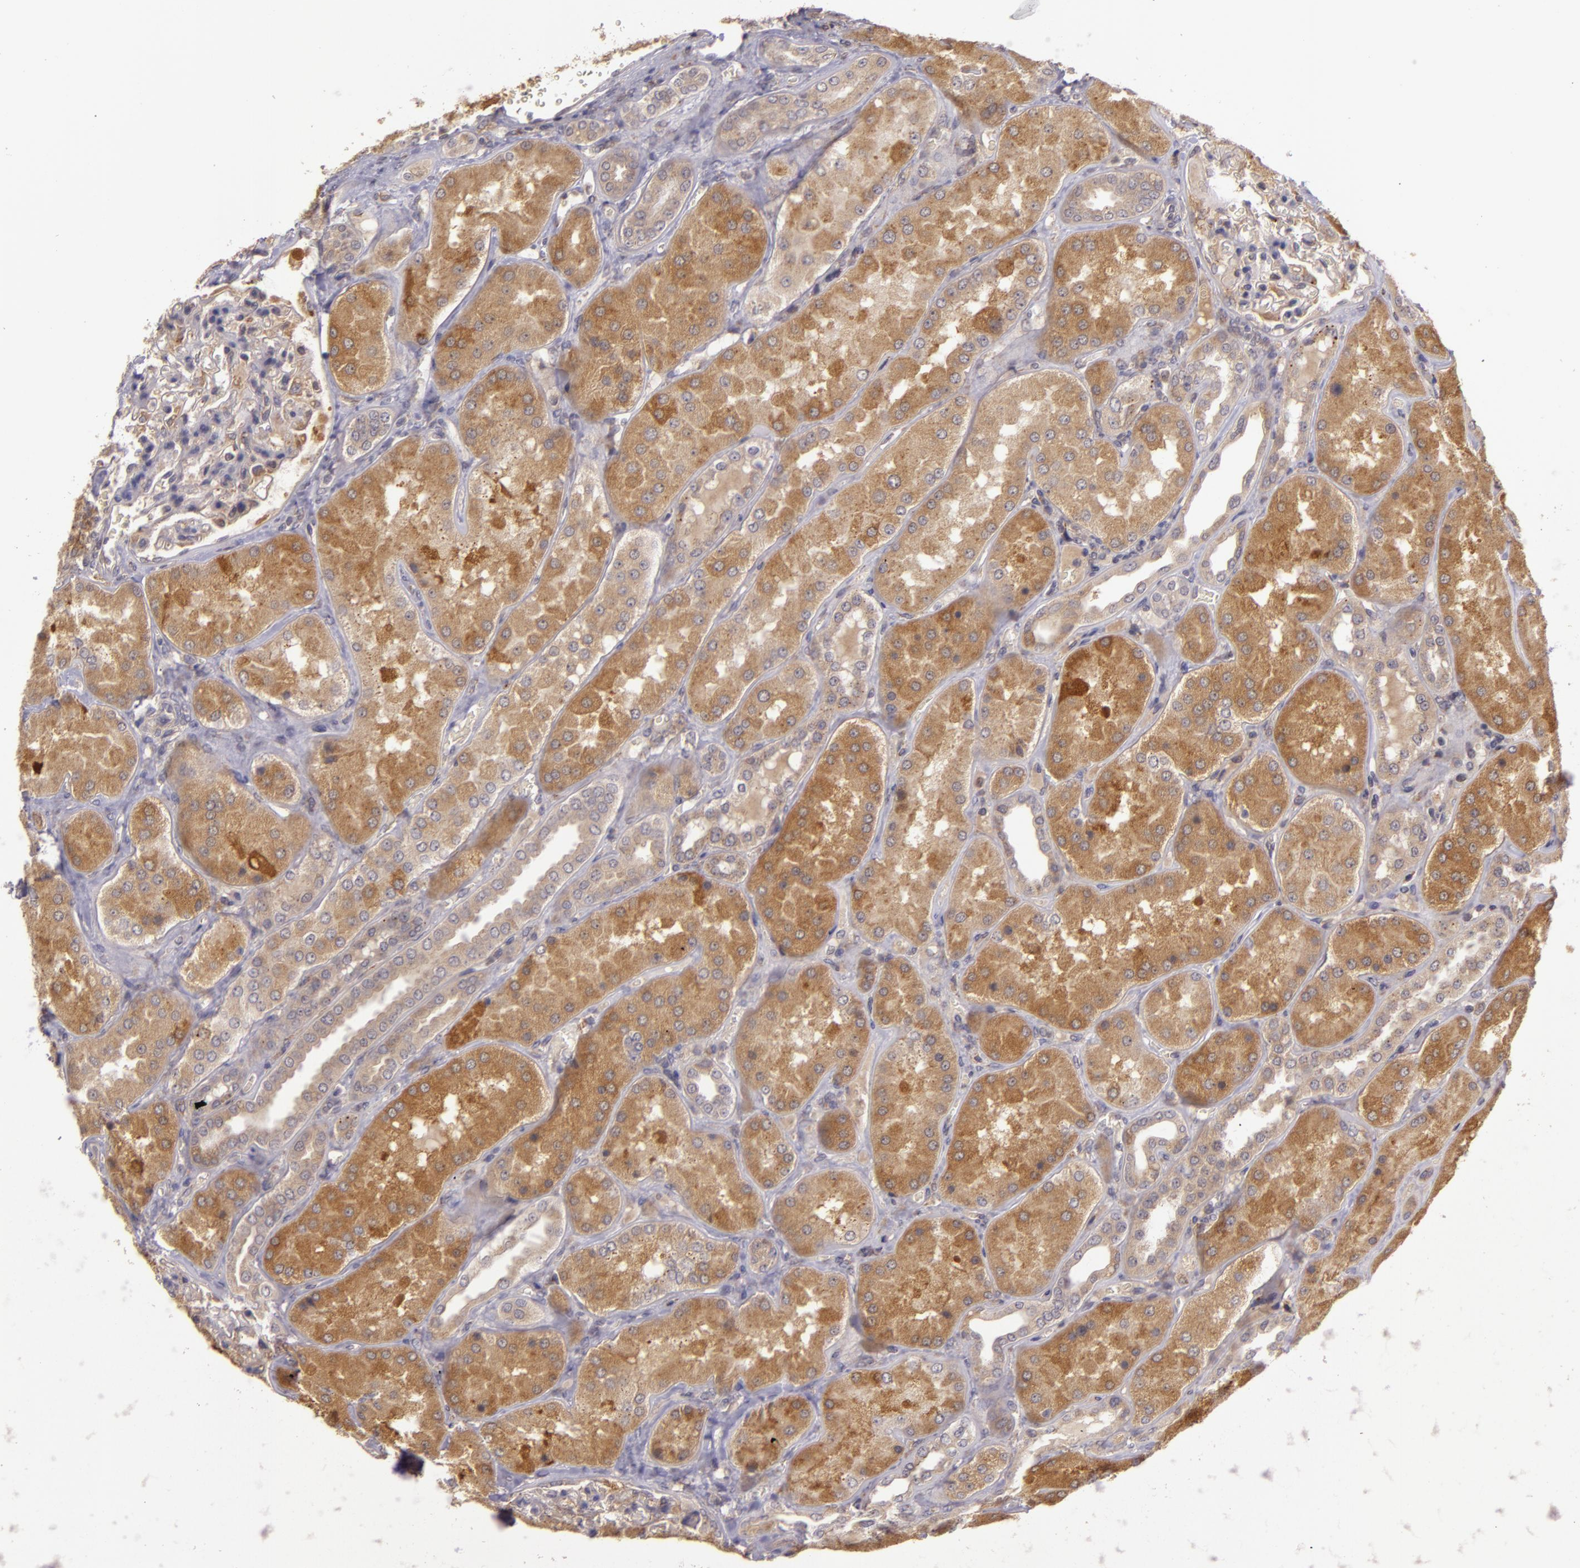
{"staining": {"intensity": "weak", "quantity": "25%-75%", "location": "cytoplasmic/membranous"}, "tissue": "kidney", "cell_type": "Cells in glomeruli", "image_type": "normal", "snomed": [{"axis": "morphology", "description": "Normal tissue, NOS"}, {"axis": "topography", "description": "Kidney"}], "caption": "A brown stain shows weak cytoplasmic/membranous expression of a protein in cells in glomeruli of unremarkable kidney. (DAB = brown stain, brightfield microscopy at high magnification).", "gene": "PPP1R3F", "patient": {"sex": "female", "age": 56}}